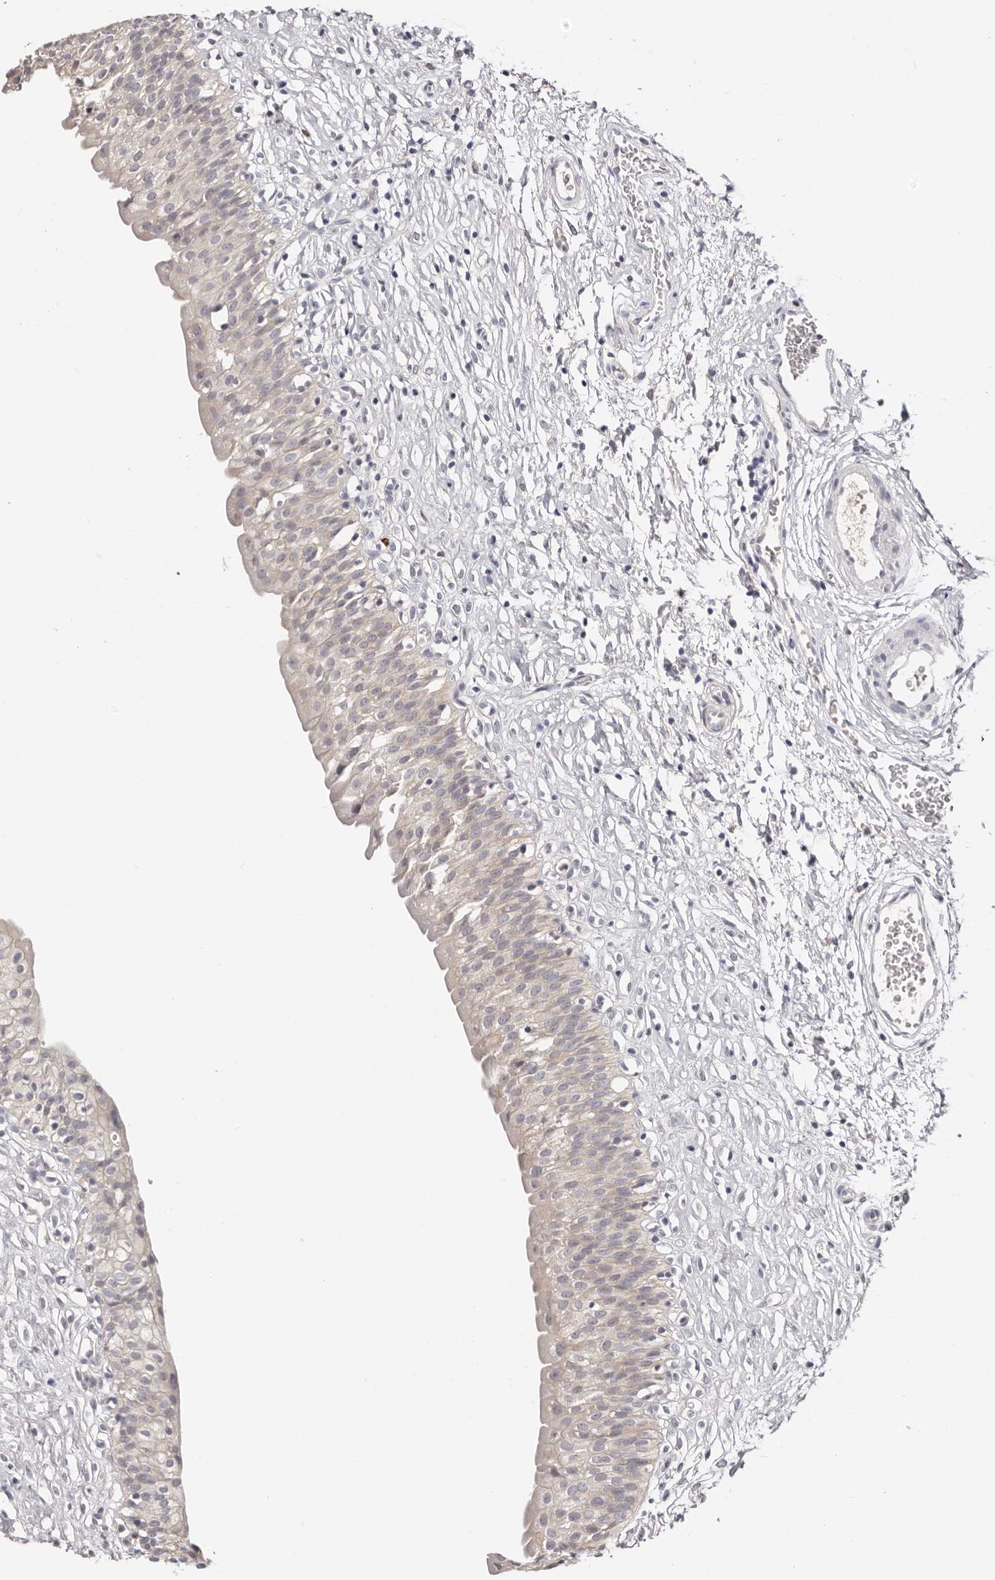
{"staining": {"intensity": "weak", "quantity": "<25%", "location": "cytoplasmic/membranous"}, "tissue": "urinary bladder", "cell_type": "Urothelial cells", "image_type": "normal", "snomed": [{"axis": "morphology", "description": "Normal tissue, NOS"}, {"axis": "topography", "description": "Urinary bladder"}], "caption": "This is an IHC image of unremarkable human urinary bladder. There is no positivity in urothelial cells.", "gene": "CCDC190", "patient": {"sex": "male", "age": 51}}